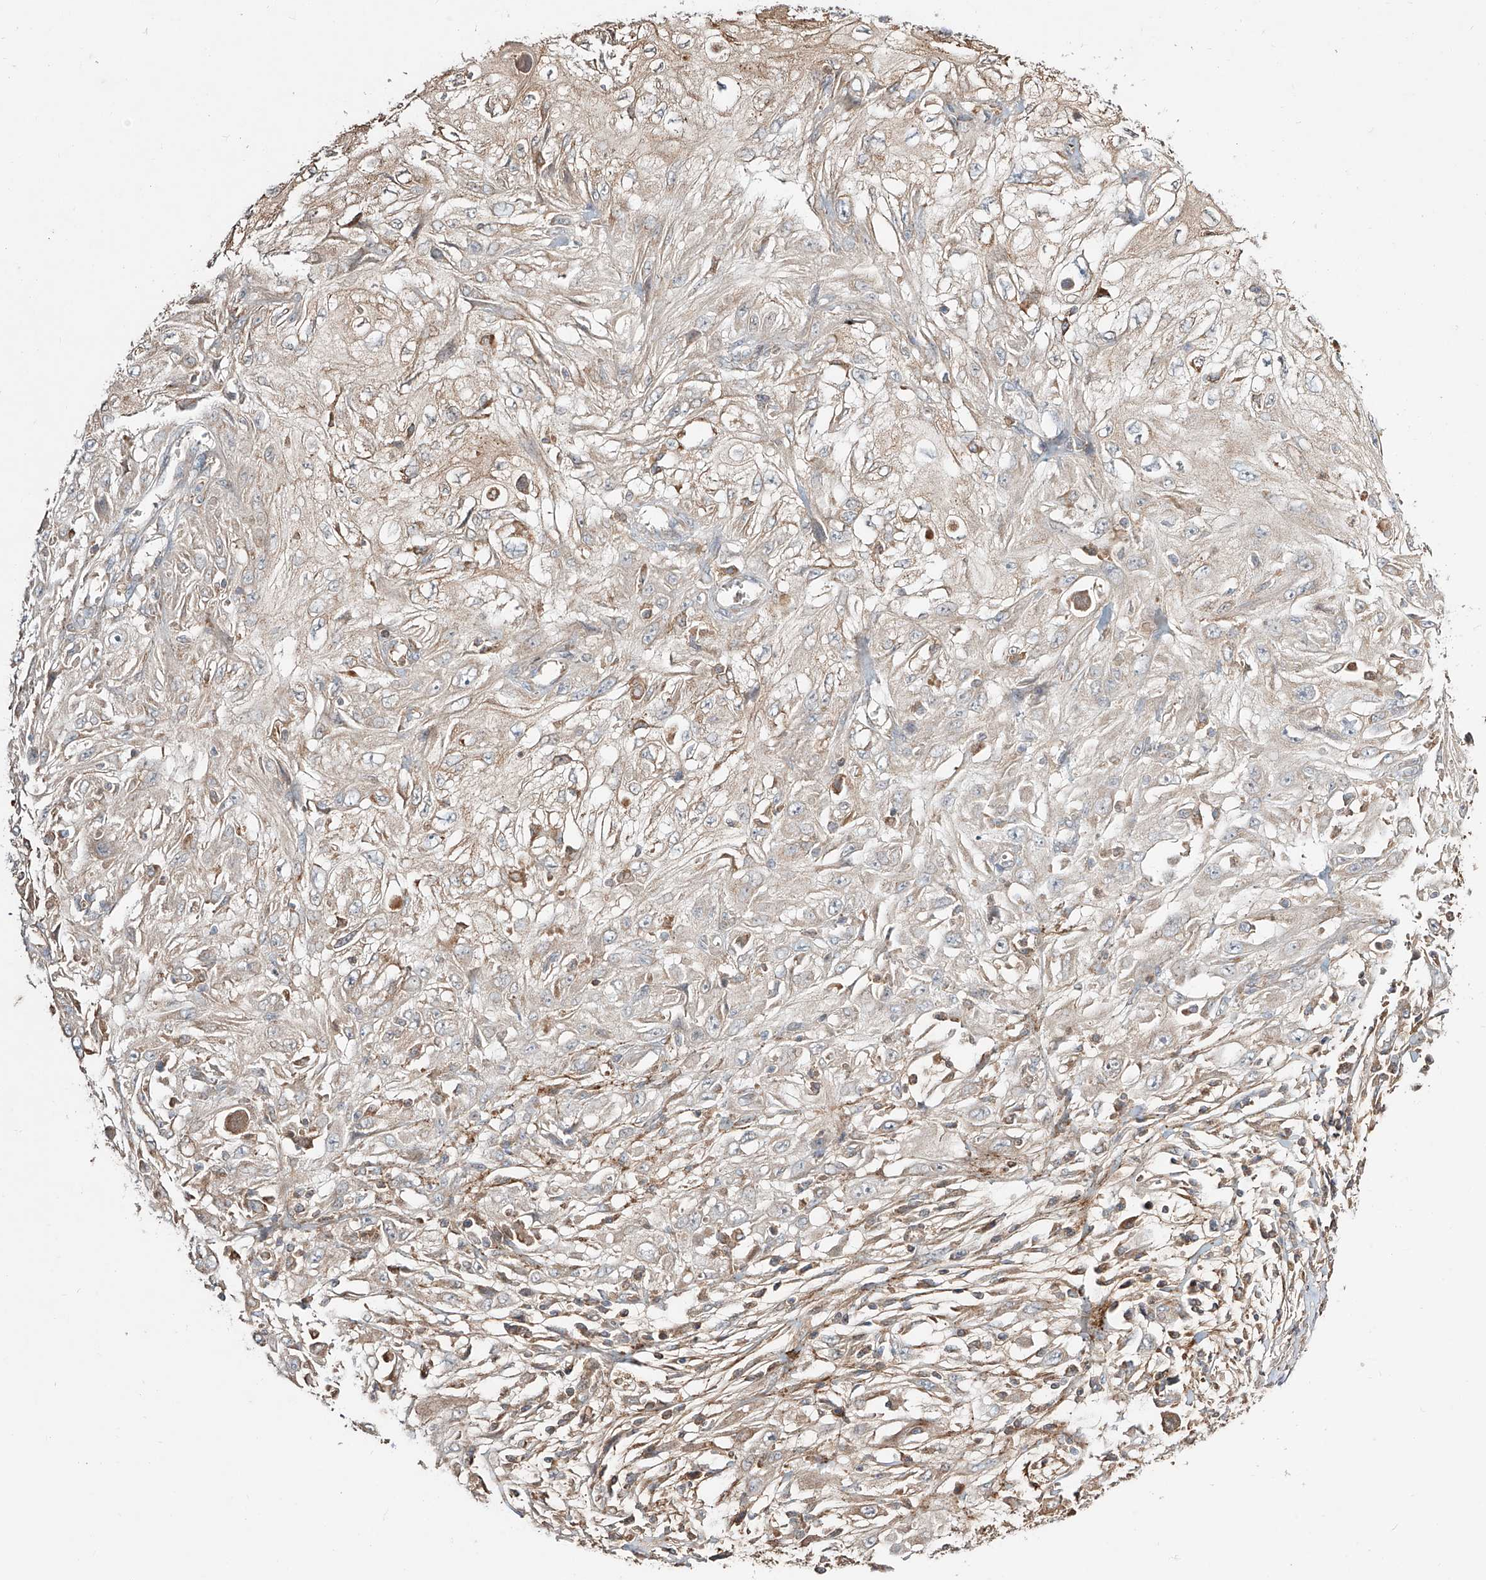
{"staining": {"intensity": "moderate", "quantity": "<25%", "location": "cytoplasmic/membranous"}, "tissue": "skin cancer", "cell_type": "Tumor cells", "image_type": "cancer", "snomed": [{"axis": "morphology", "description": "Squamous cell carcinoma, NOS"}, {"axis": "topography", "description": "Skin"}], "caption": "Protein expression by IHC displays moderate cytoplasmic/membranous expression in about <25% of tumor cells in skin squamous cell carcinoma.", "gene": "ERO1A", "patient": {"sex": "male", "age": 75}}